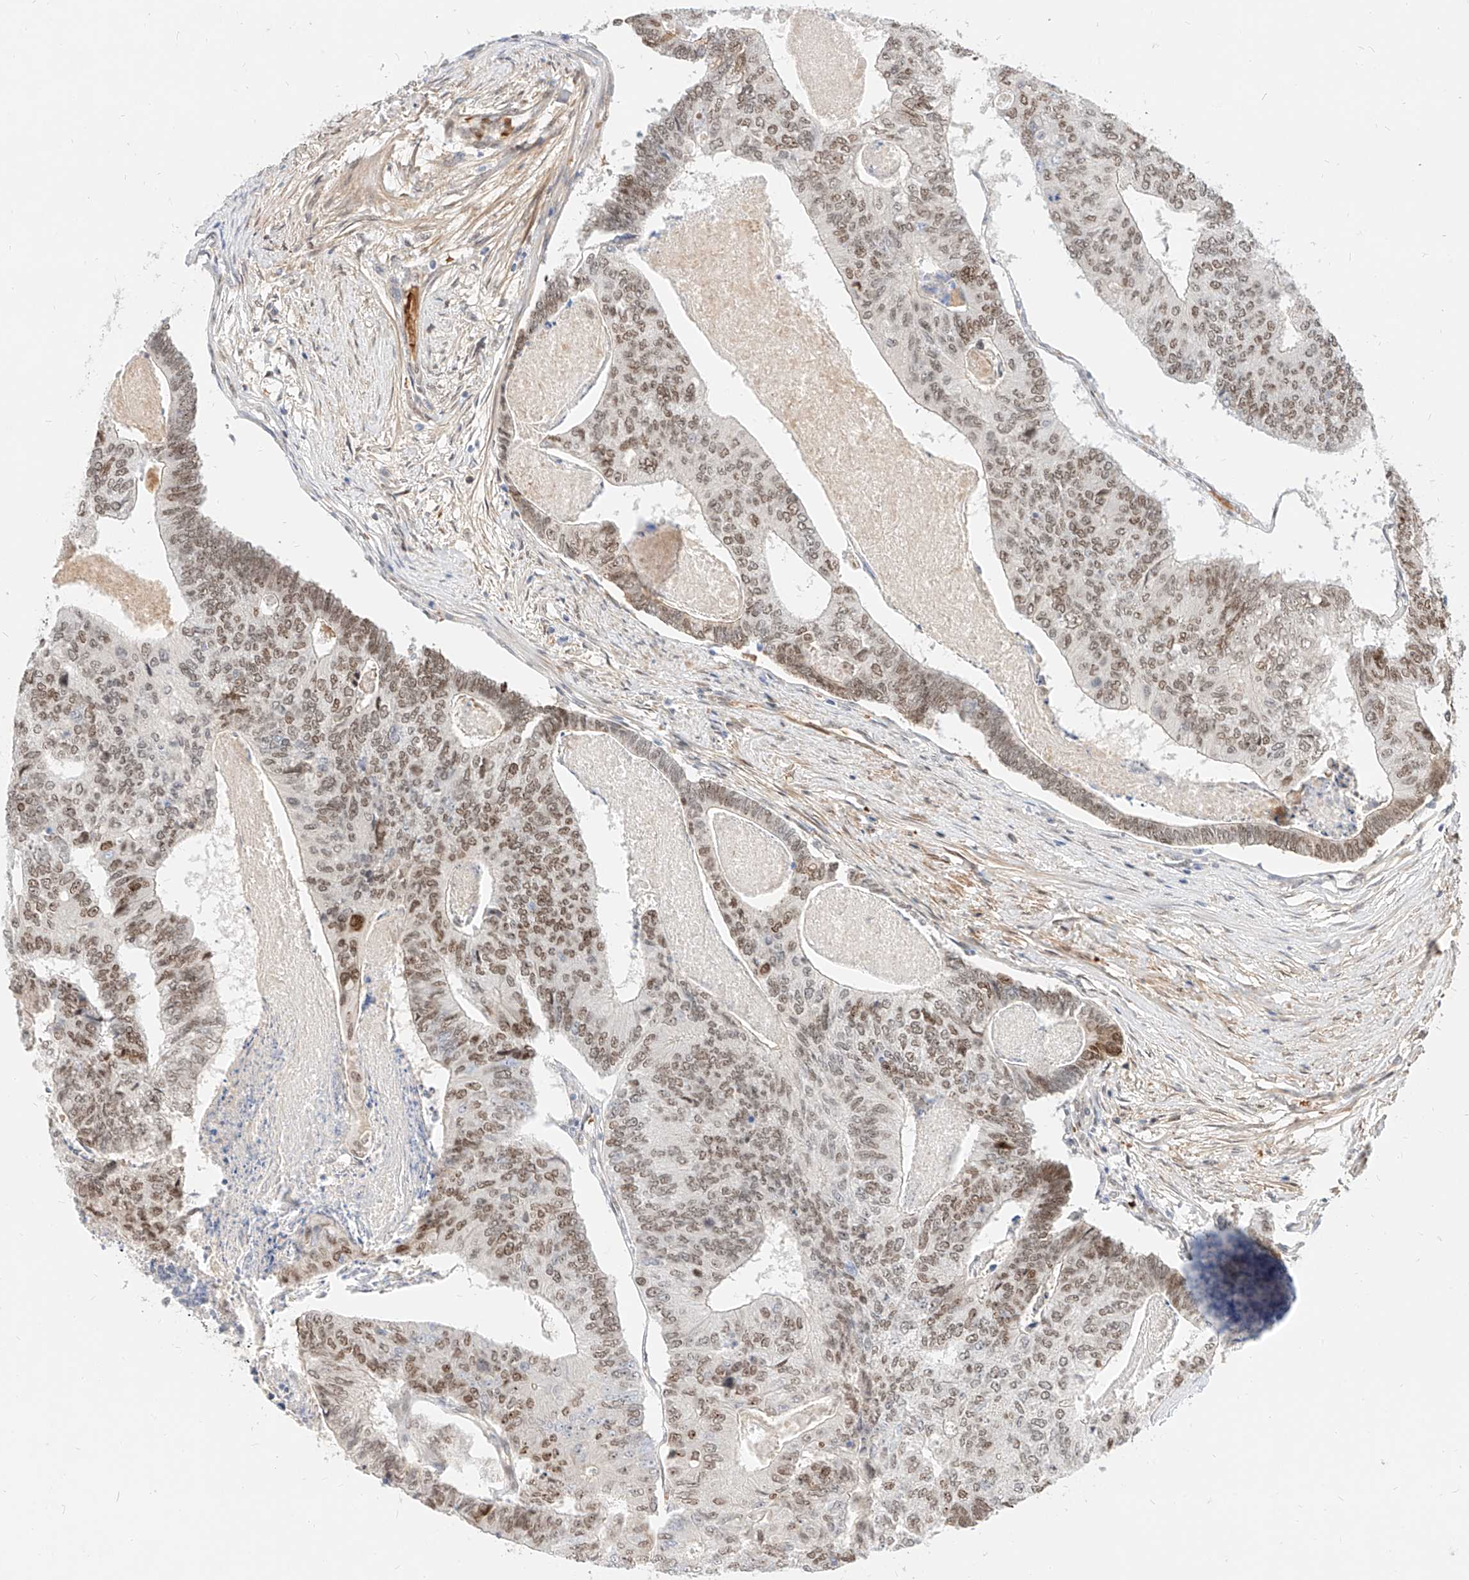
{"staining": {"intensity": "moderate", "quantity": ">75%", "location": "nuclear"}, "tissue": "colorectal cancer", "cell_type": "Tumor cells", "image_type": "cancer", "snomed": [{"axis": "morphology", "description": "Adenocarcinoma, NOS"}, {"axis": "topography", "description": "Colon"}], "caption": "High-power microscopy captured an IHC photomicrograph of colorectal adenocarcinoma, revealing moderate nuclear positivity in about >75% of tumor cells.", "gene": "CBX8", "patient": {"sex": "female", "age": 67}}